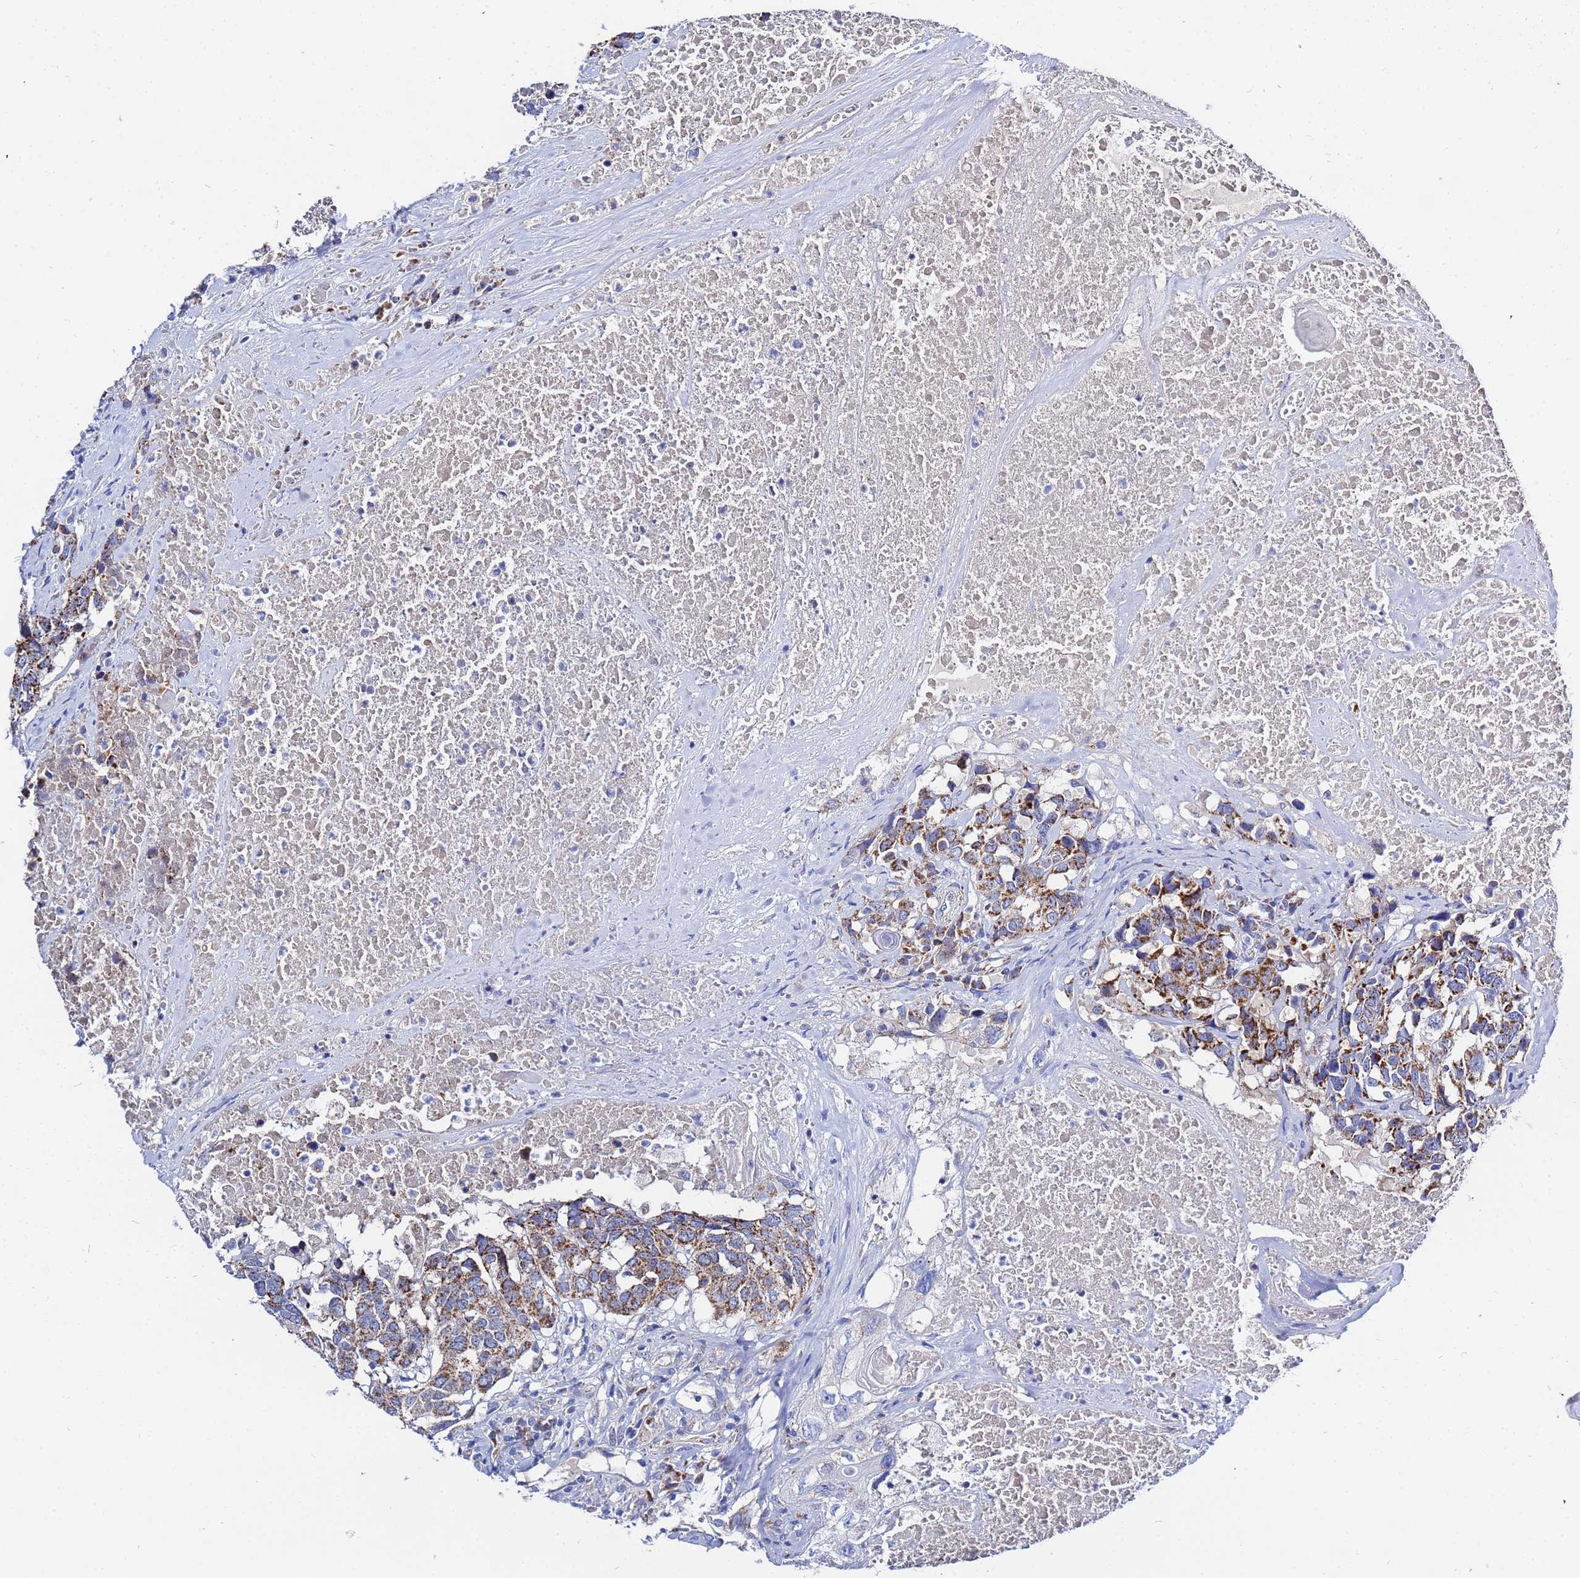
{"staining": {"intensity": "moderate", "quantity": ">75%", "location": "cytoplasmic/membranous"}, "tissue": "head and neck cancer", "cell_type": "Tumor cells", "image_type": "cancer", "snomed": [{"axis": "morphology", "description": "Squamous cell carcinoma, NOS"}, {"axis": "topography", "description": "Head-Neck"}], "caption": "IHC of head and neck squamous cell carcinoma reveals medium levels of moderate cytoplasmic/membranous expression in about >75% of tumor cells. (brown staining indicates protein expression, while blue staining denotes nuclei).", "gene": "FAHD2A", "patient": {"sex": "male", "age": 66}}